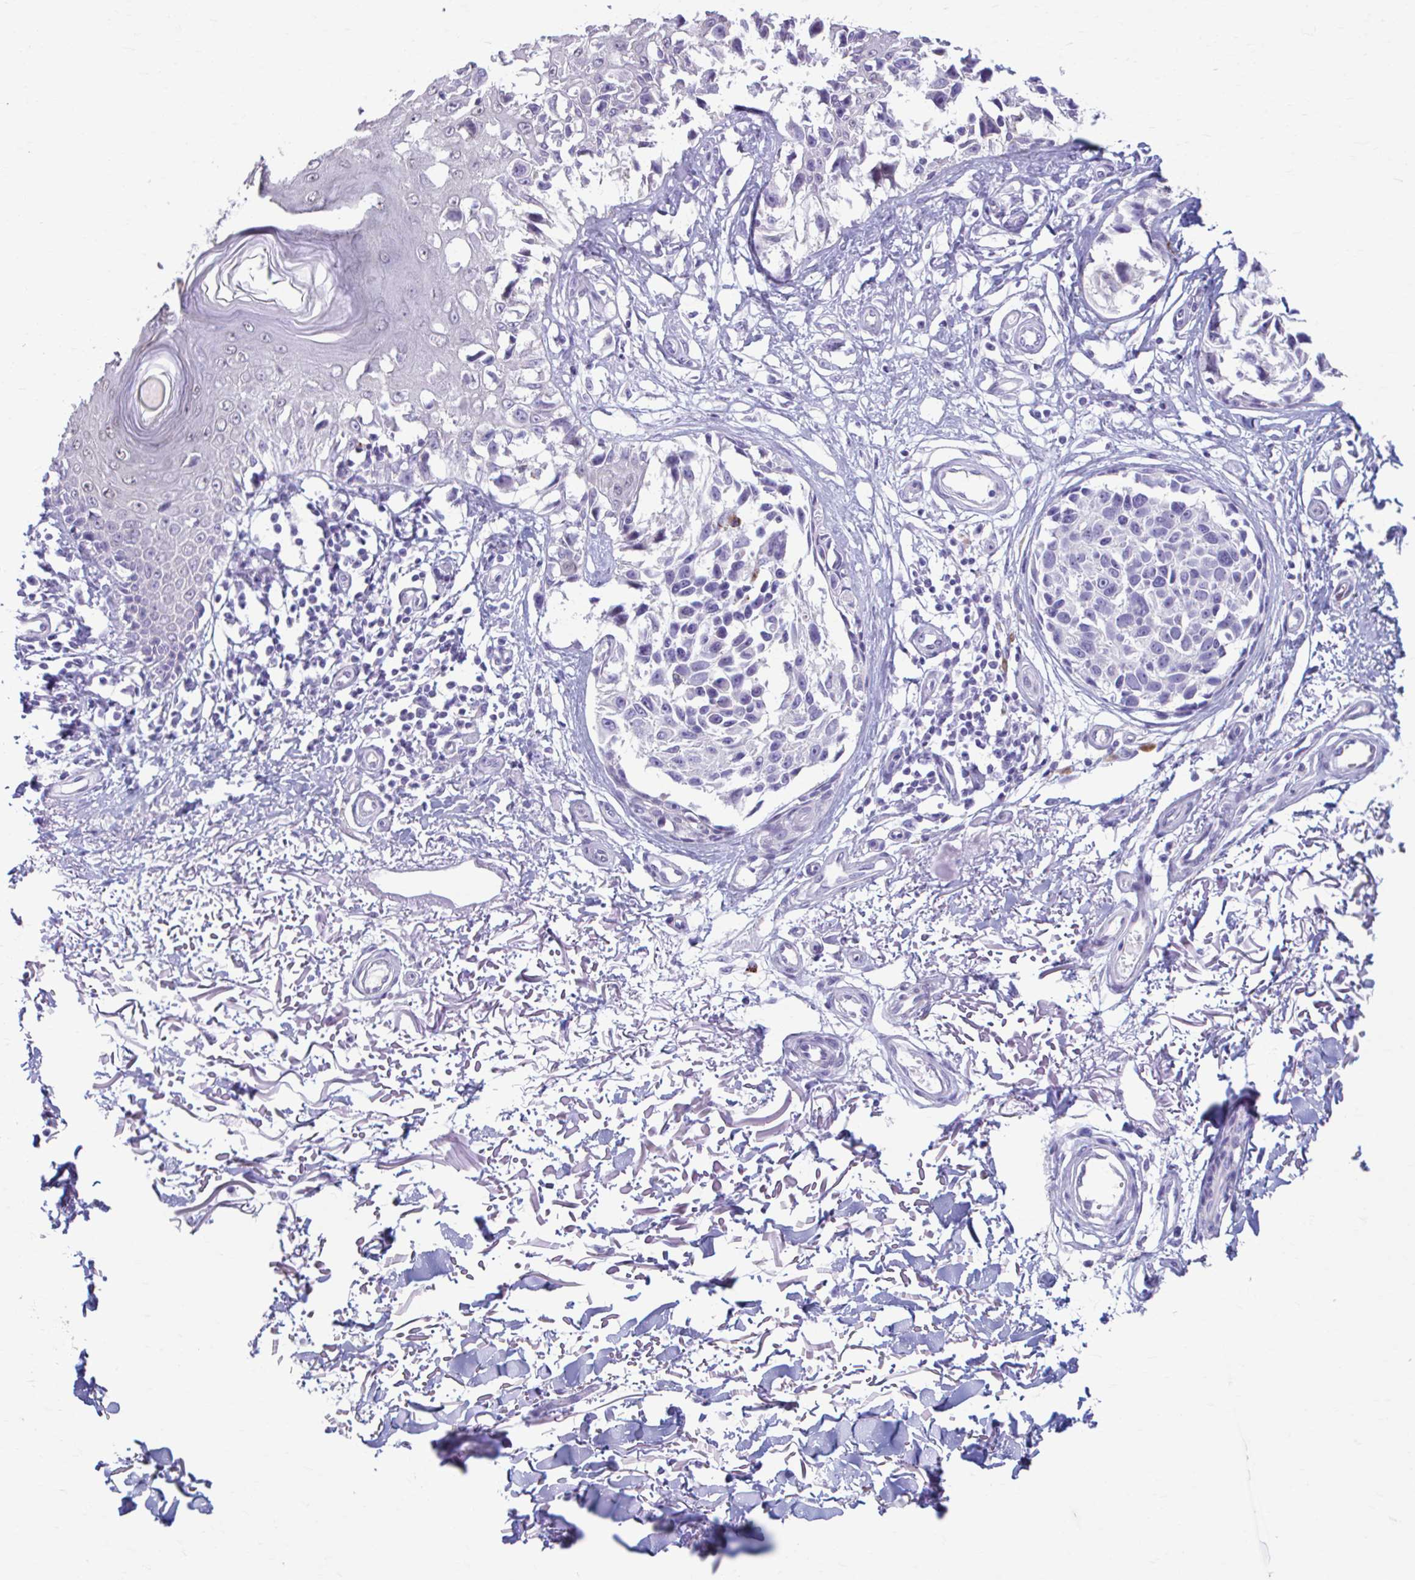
{"staining": {"intensity": "negative", "quantity": "none", "location": "none"}, "tissue": "melanoma", "cell_type": "Tumor cells", "image_type": "cancer", "snomed": [{"axis": "morphology", "description": "Malignant melanoma, NOS"}, {"axis": "topography", "description": "Skin"}], "caption": "A high-resolution photomicrograph shows IHC staining of melanoma, which shows no significant staining in tumor cells.", "gene": "C12orf71", "patient": {"sex": "male", "age": 73}}